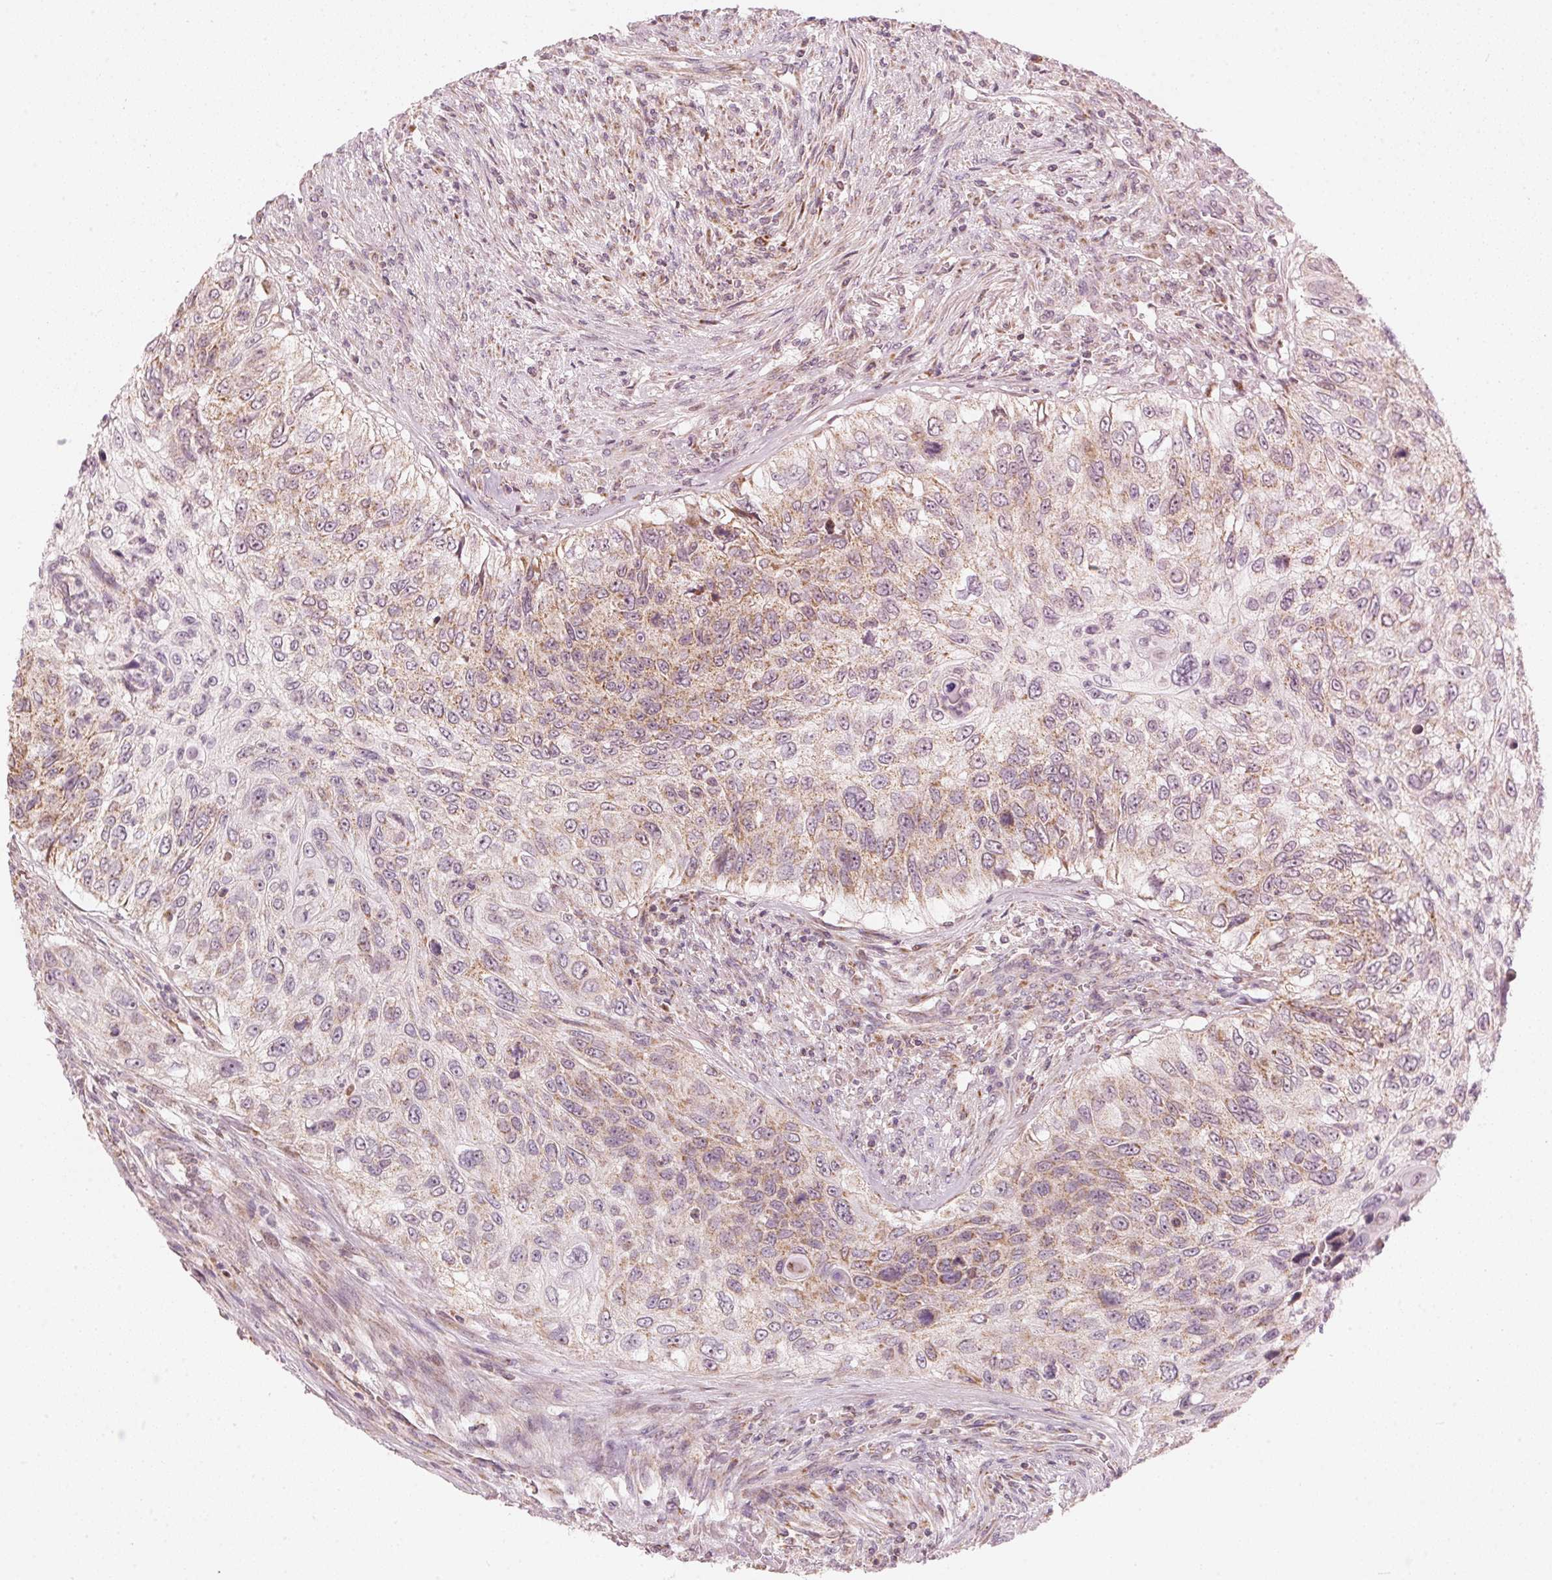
{"staining": {"intensity": "weak", "quantity": "25%-75%", "location": "cytoplasmic/membranous"}, "tissue": "urothelial cancer", "cell_type": "Tumor cells", "image_type": "cancer", "snomed": [{"axis": "morphology", "description": "Urothelial carcinoma, High grade"}, {"axis": "topography", "description": "Urinary bladder"}], "caption": "Brown immunohistochemical staining in high-grade urothelial carcinoma demonstrates weak cytoplasmic/membranous positivity in about 25%-75% of tumor cells. (Stains: DAB in brown, nuclei in blue, Microscopy: brightfield microscopy at high magnification).", "gene": "COQ7", "patient": {"sex": "female", "age": 60}}